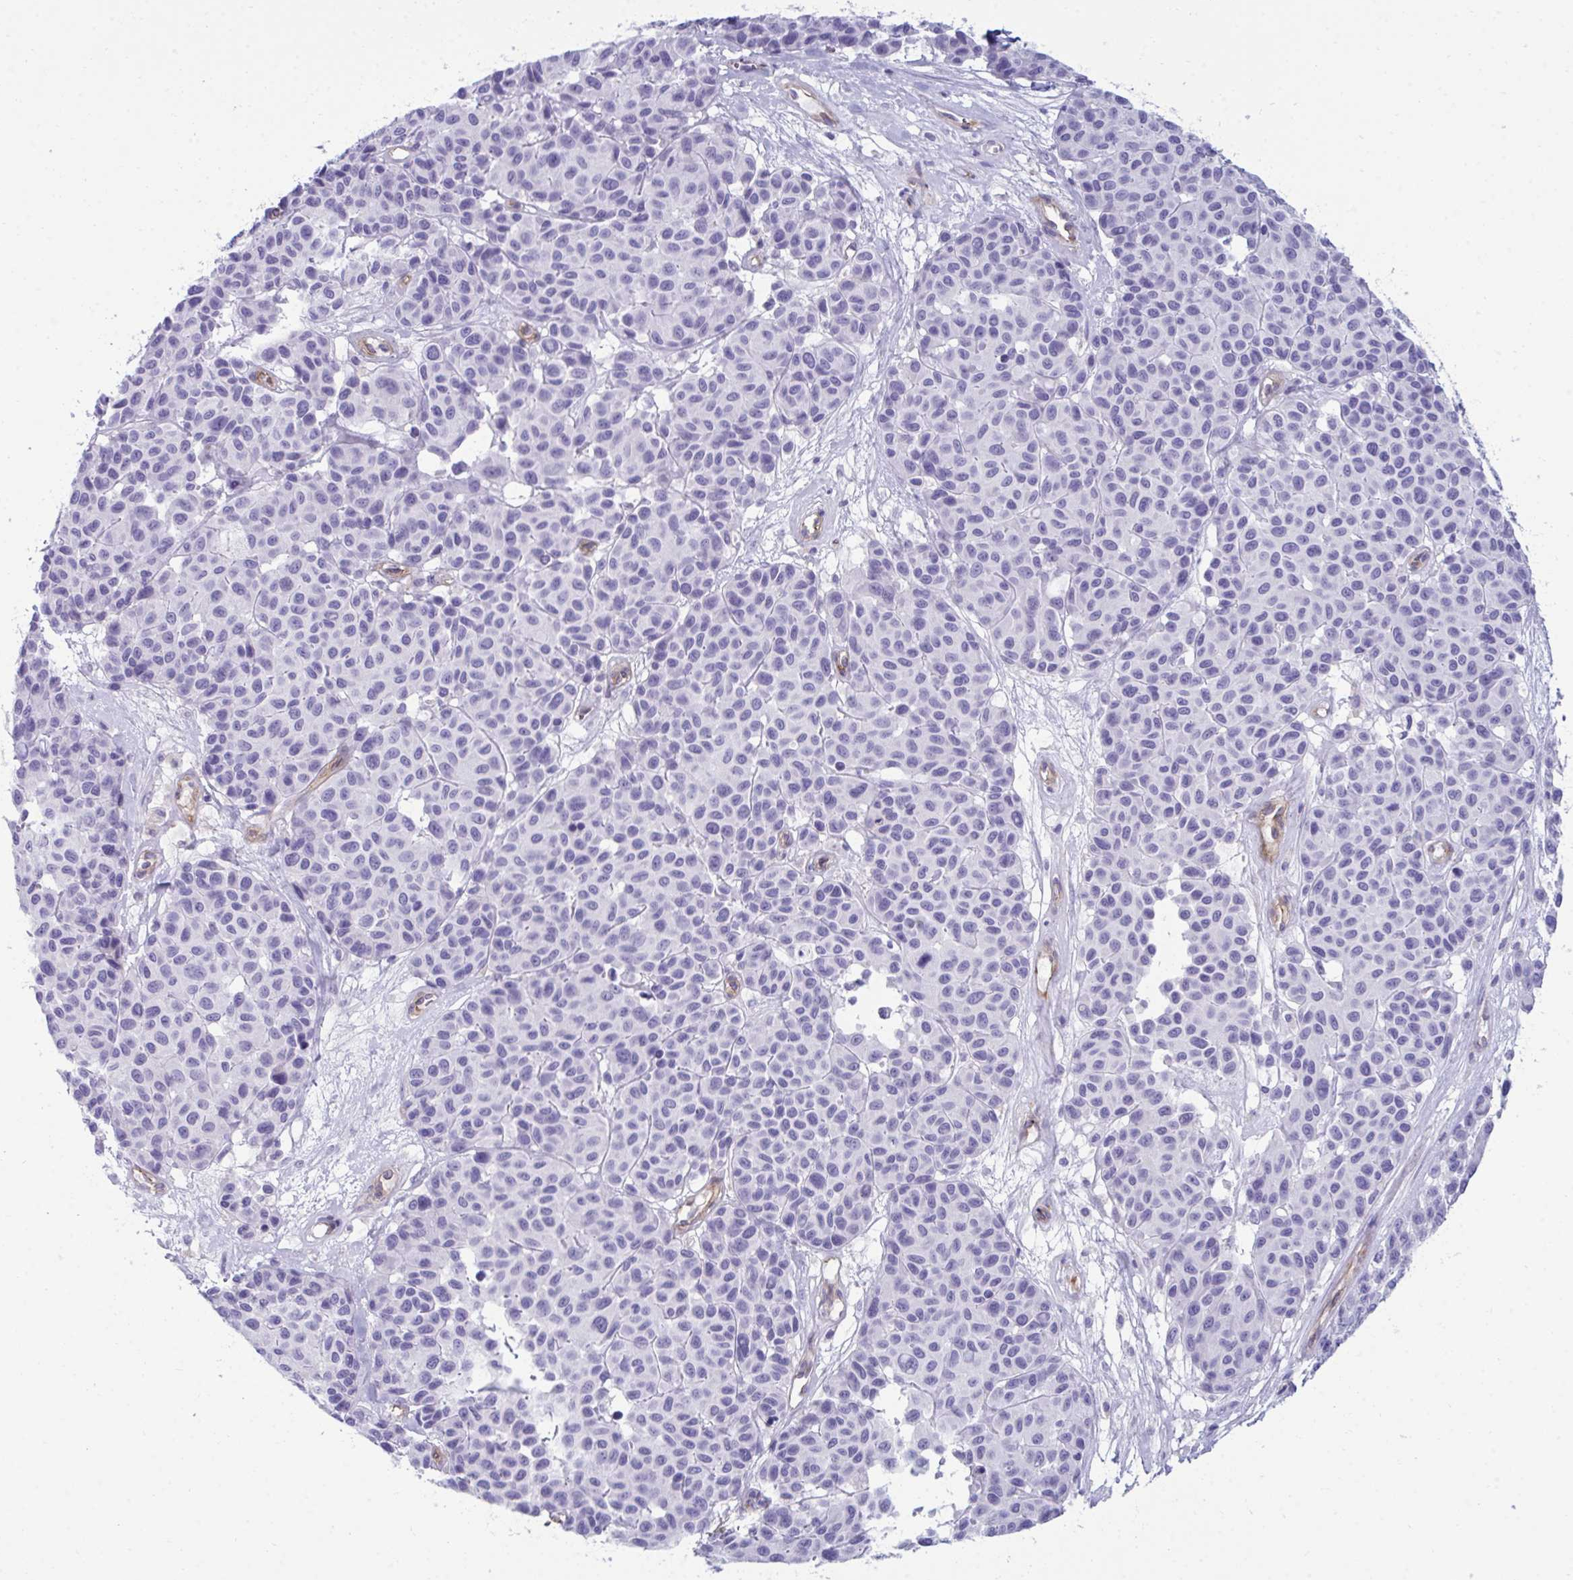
{"staining": {"intensity": "negative", "quantity": "none", "location": "none"}, "tissue": "melanoma", "cell_type": "Tumor cells", "image_type": "cancer", "snomed": [{"axis": "morphology", "description": "Malignant melanoma, NOS"}, {"axis": "topography", "description": "Skin"}], "caption": "A high-resolution histopathology image shows immunohistochemistry (IHC) staining of malignant melanoma, which displays no significant staining in tumor cells.", "gene": "UBL3", "patient": {"sex": "female", "age": 66}}